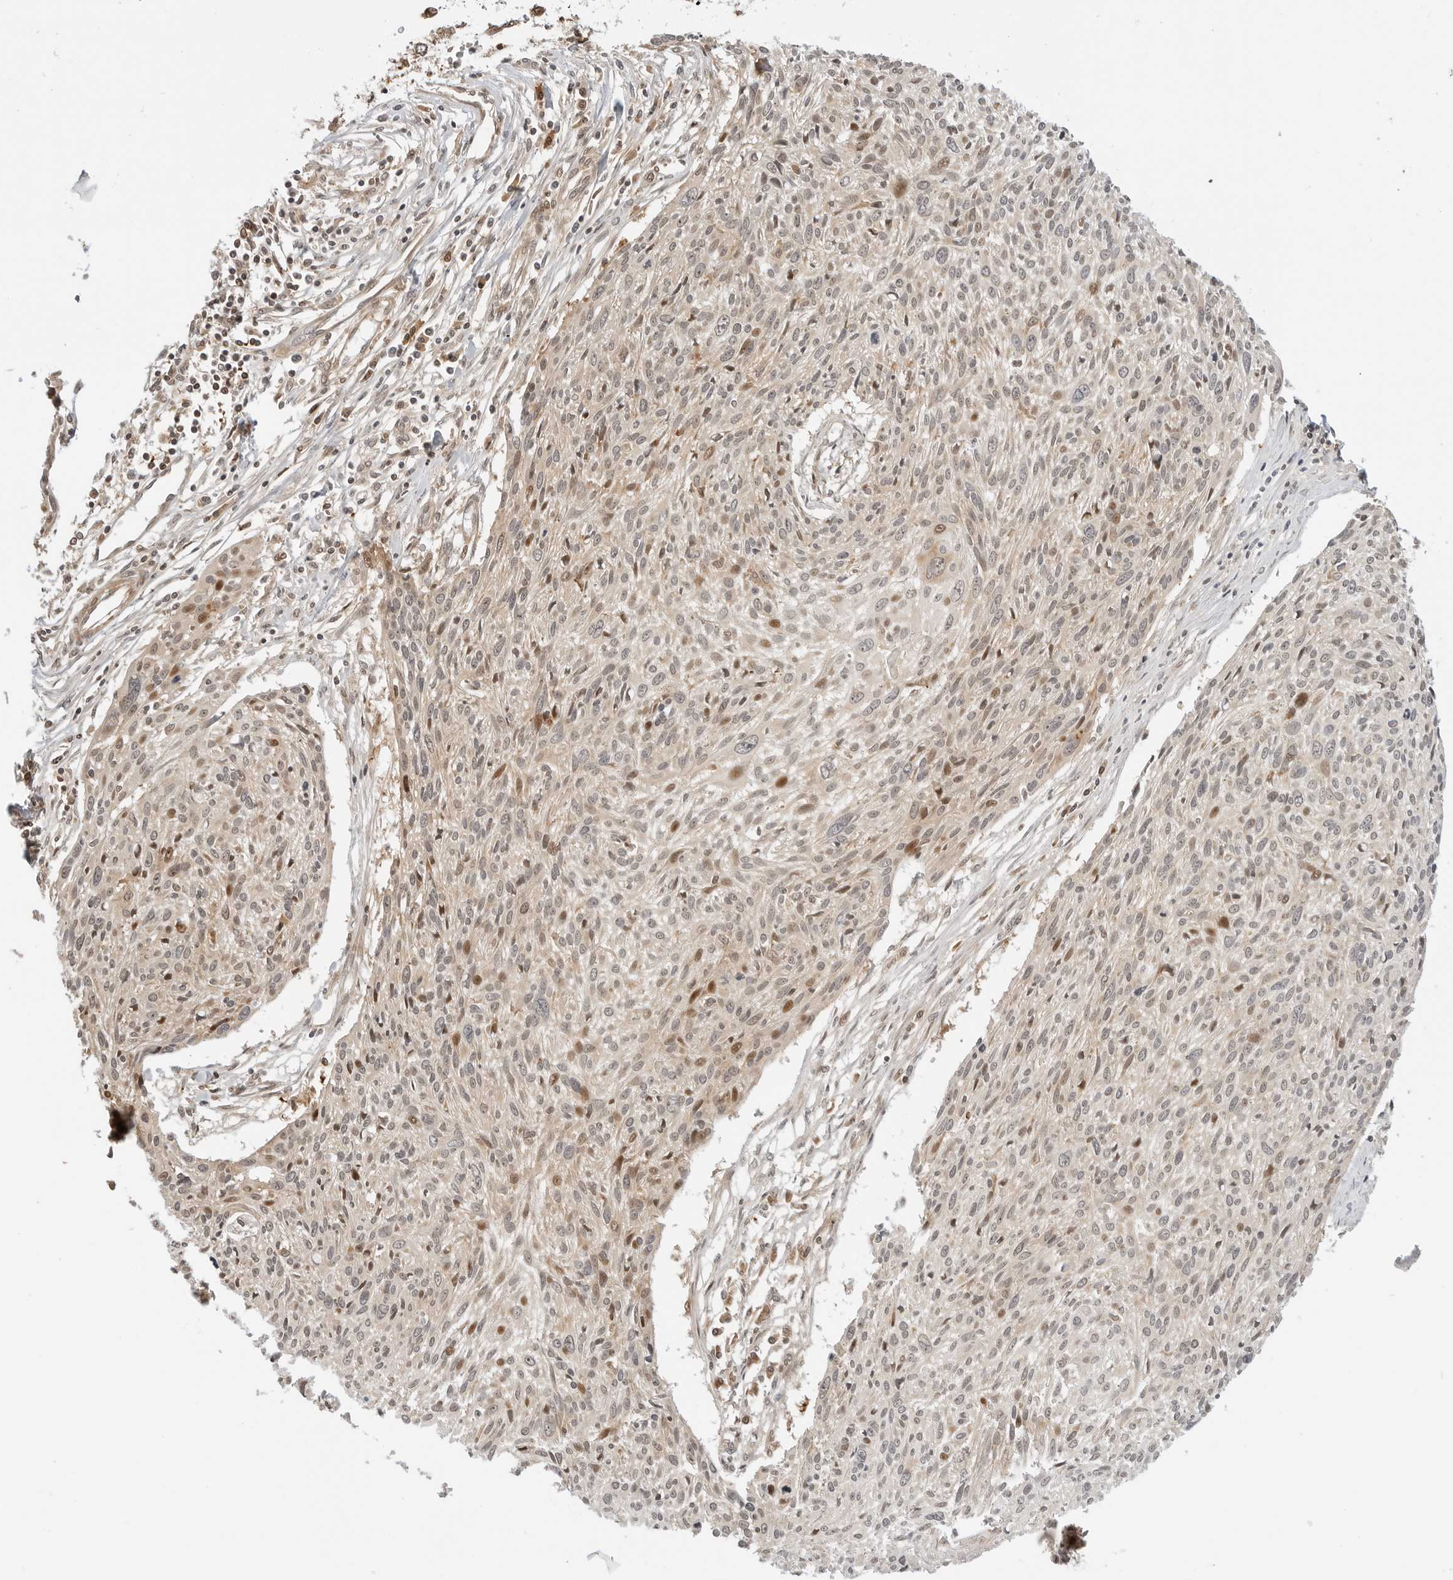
{"staining": {"intensity": "moderate", "quantity": "<25%", "location": "nuclear"}, "tissue": "cervical cancer", "cell_type": "Tumor cells", "image_type": "cancer", "snomed": [{"axis": "morphology", "description": "Squamous cell carcinoma, NOS"}, {"axis": "topography", "description": "Cervix"}], "caption": "Immunohistochemical staining of human cervical cancer displays low levels of moderate nuclear positivity in approximately <25% of tumor cells.", "gene": "GEM", "patient": {"sex": "female", "age": 51}}